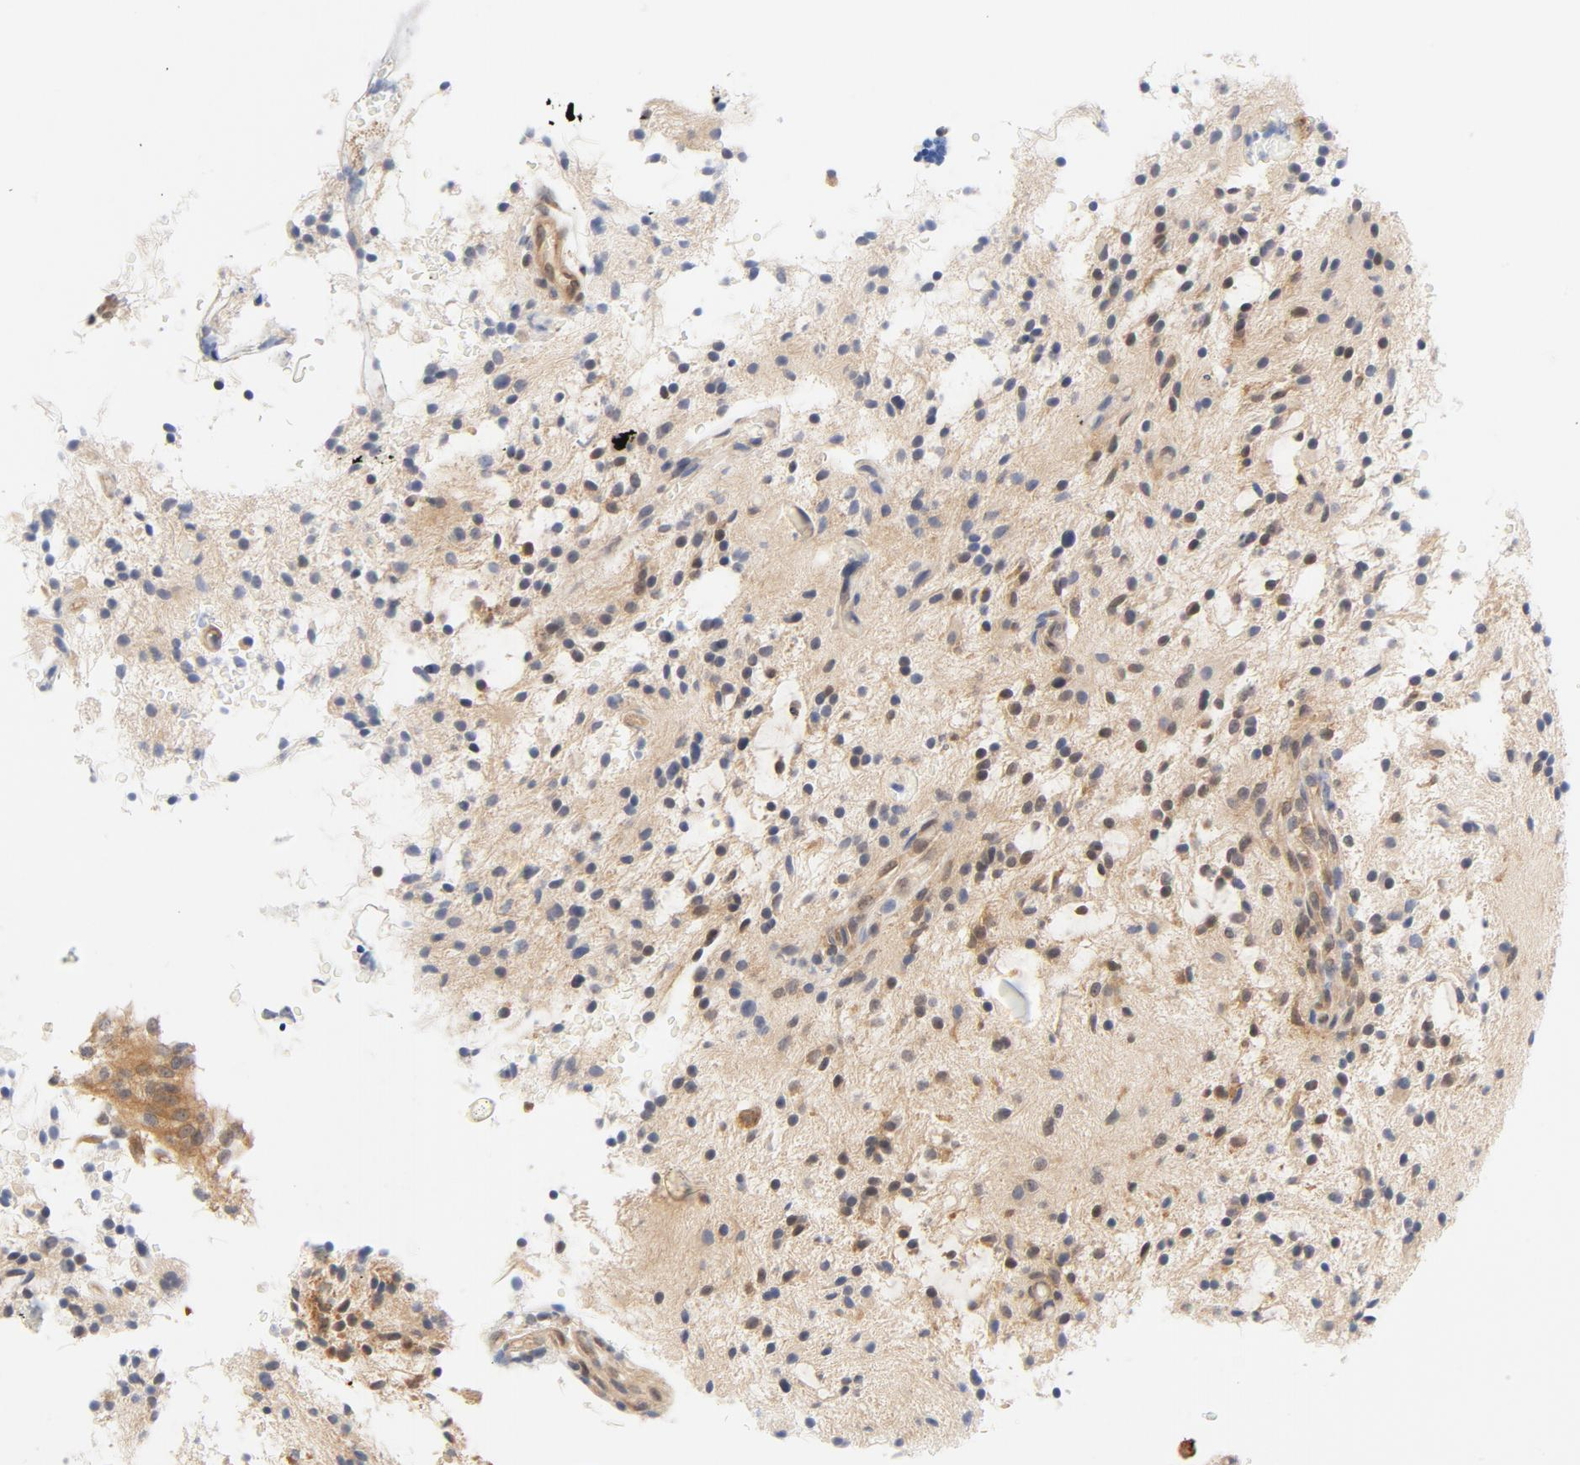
{"staining": {"intensity": "moderate", "quantity": "25%-75%", "location": "cytoplasmic/membranous,nuclear"}, "tissue": "glioma", "cell_type": "Tumor cells", "image_type": "cancer", "snomed": [{"axis": "morphology", "description": "Glioma, malignant, NOS"}, {"axis": "topography", "description": "Cerebellum"}], "caption": "Human glioma stained with a protein marker displays moderate staining in tumor cells.", "gene": "EIF4E", "patient": {"sex": "female", "age": 10}}